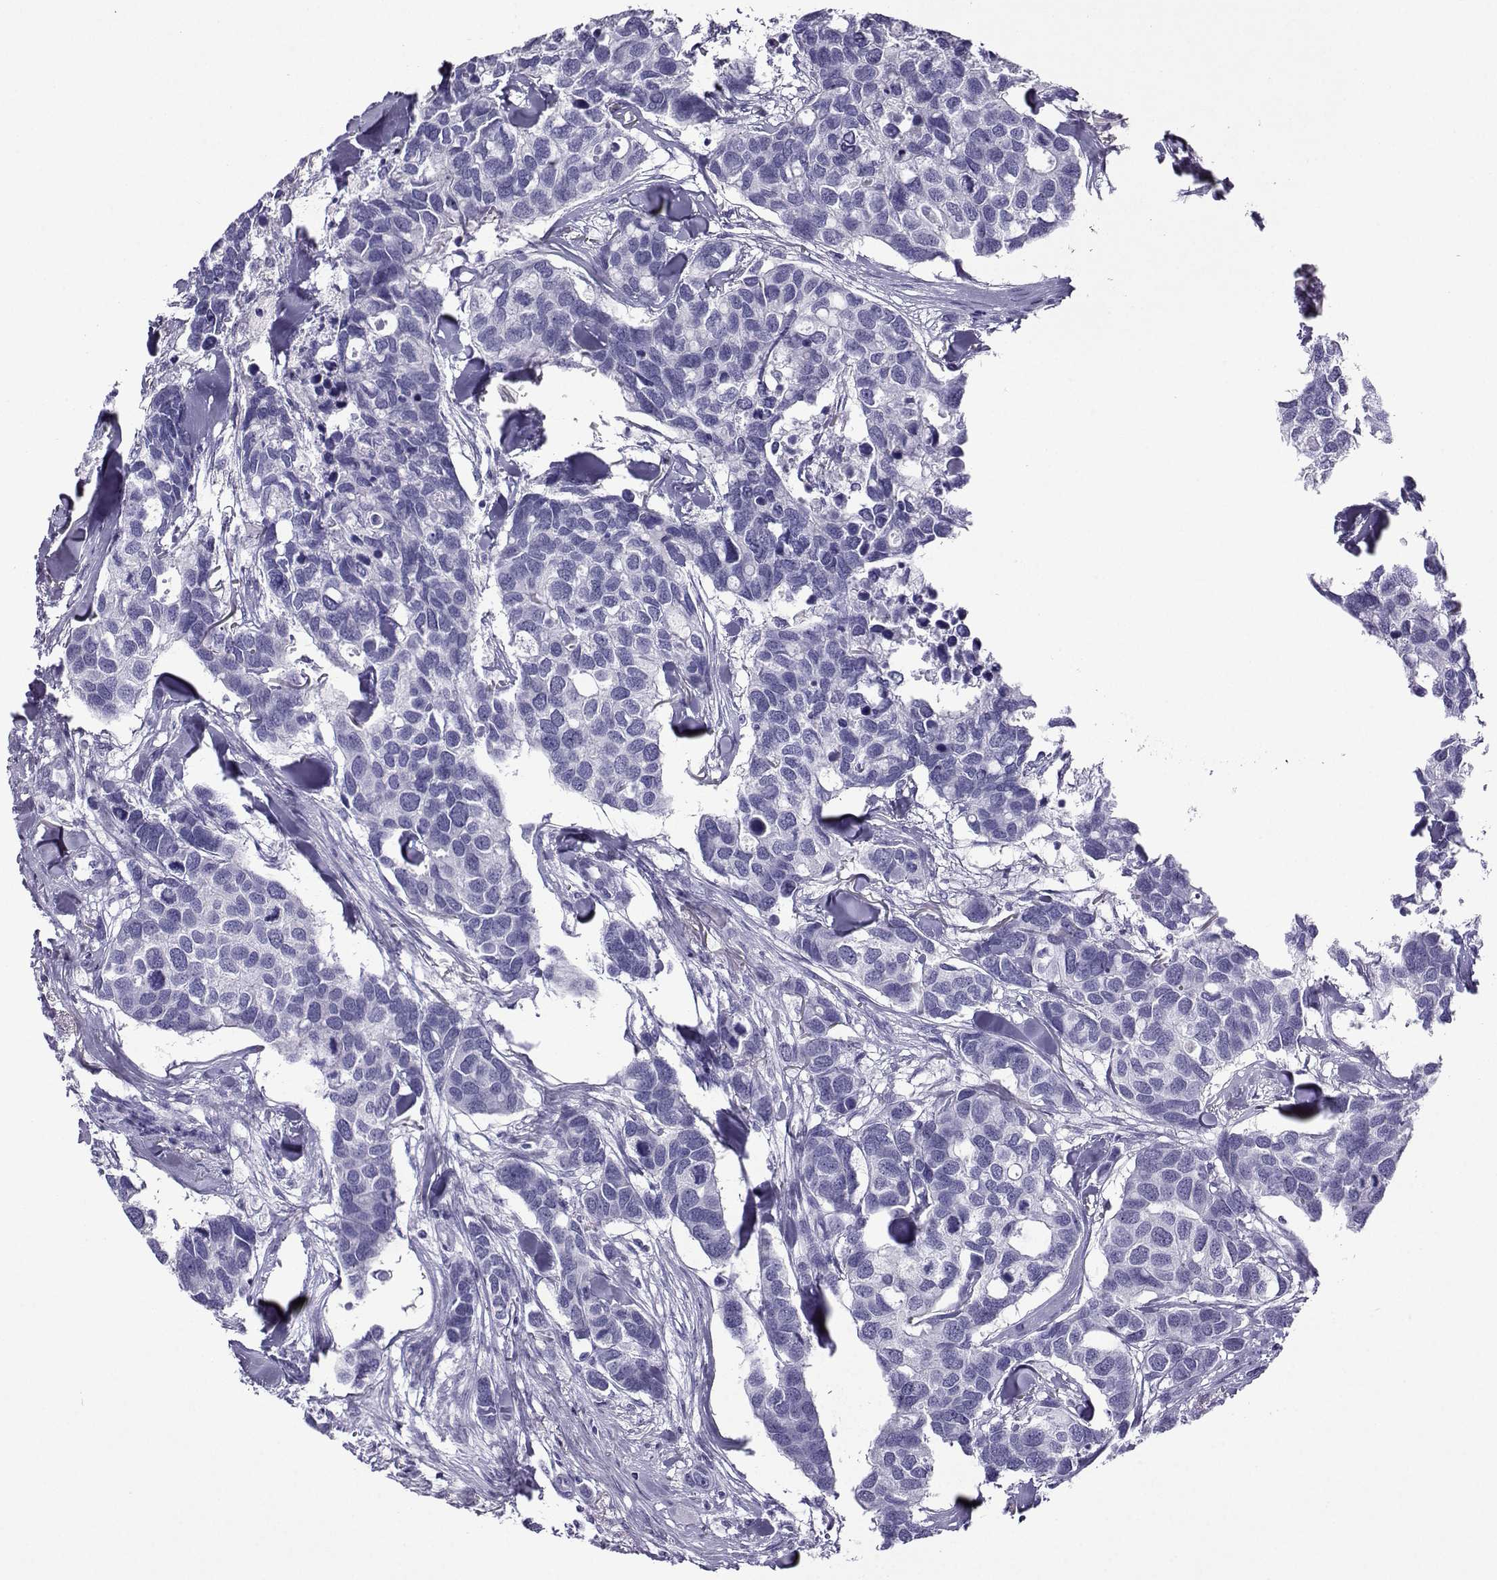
{"staining": {"intensity": "negative", "quantity": "none", "location": "none"}, "tissue": "breast cancer", "cell_type": "Tumor cells", "image_type": "cancer", "snomed": [{"axis": "morphology", "description": "Duct carcinoma"}, {"axis": "topography", "description": "Breast"}], "caption": "Immunohistochemistry (IHC) photomicrograph of neoplastic tissue: human breast cancer (invasive ductal carcinoma) stained with DAB (3,3'-diaminobenzidine) exhibits no significant protein expression in tumor cells.", "gene": "CRYBB1", "patient": {"sex": "female", "age": 83}}